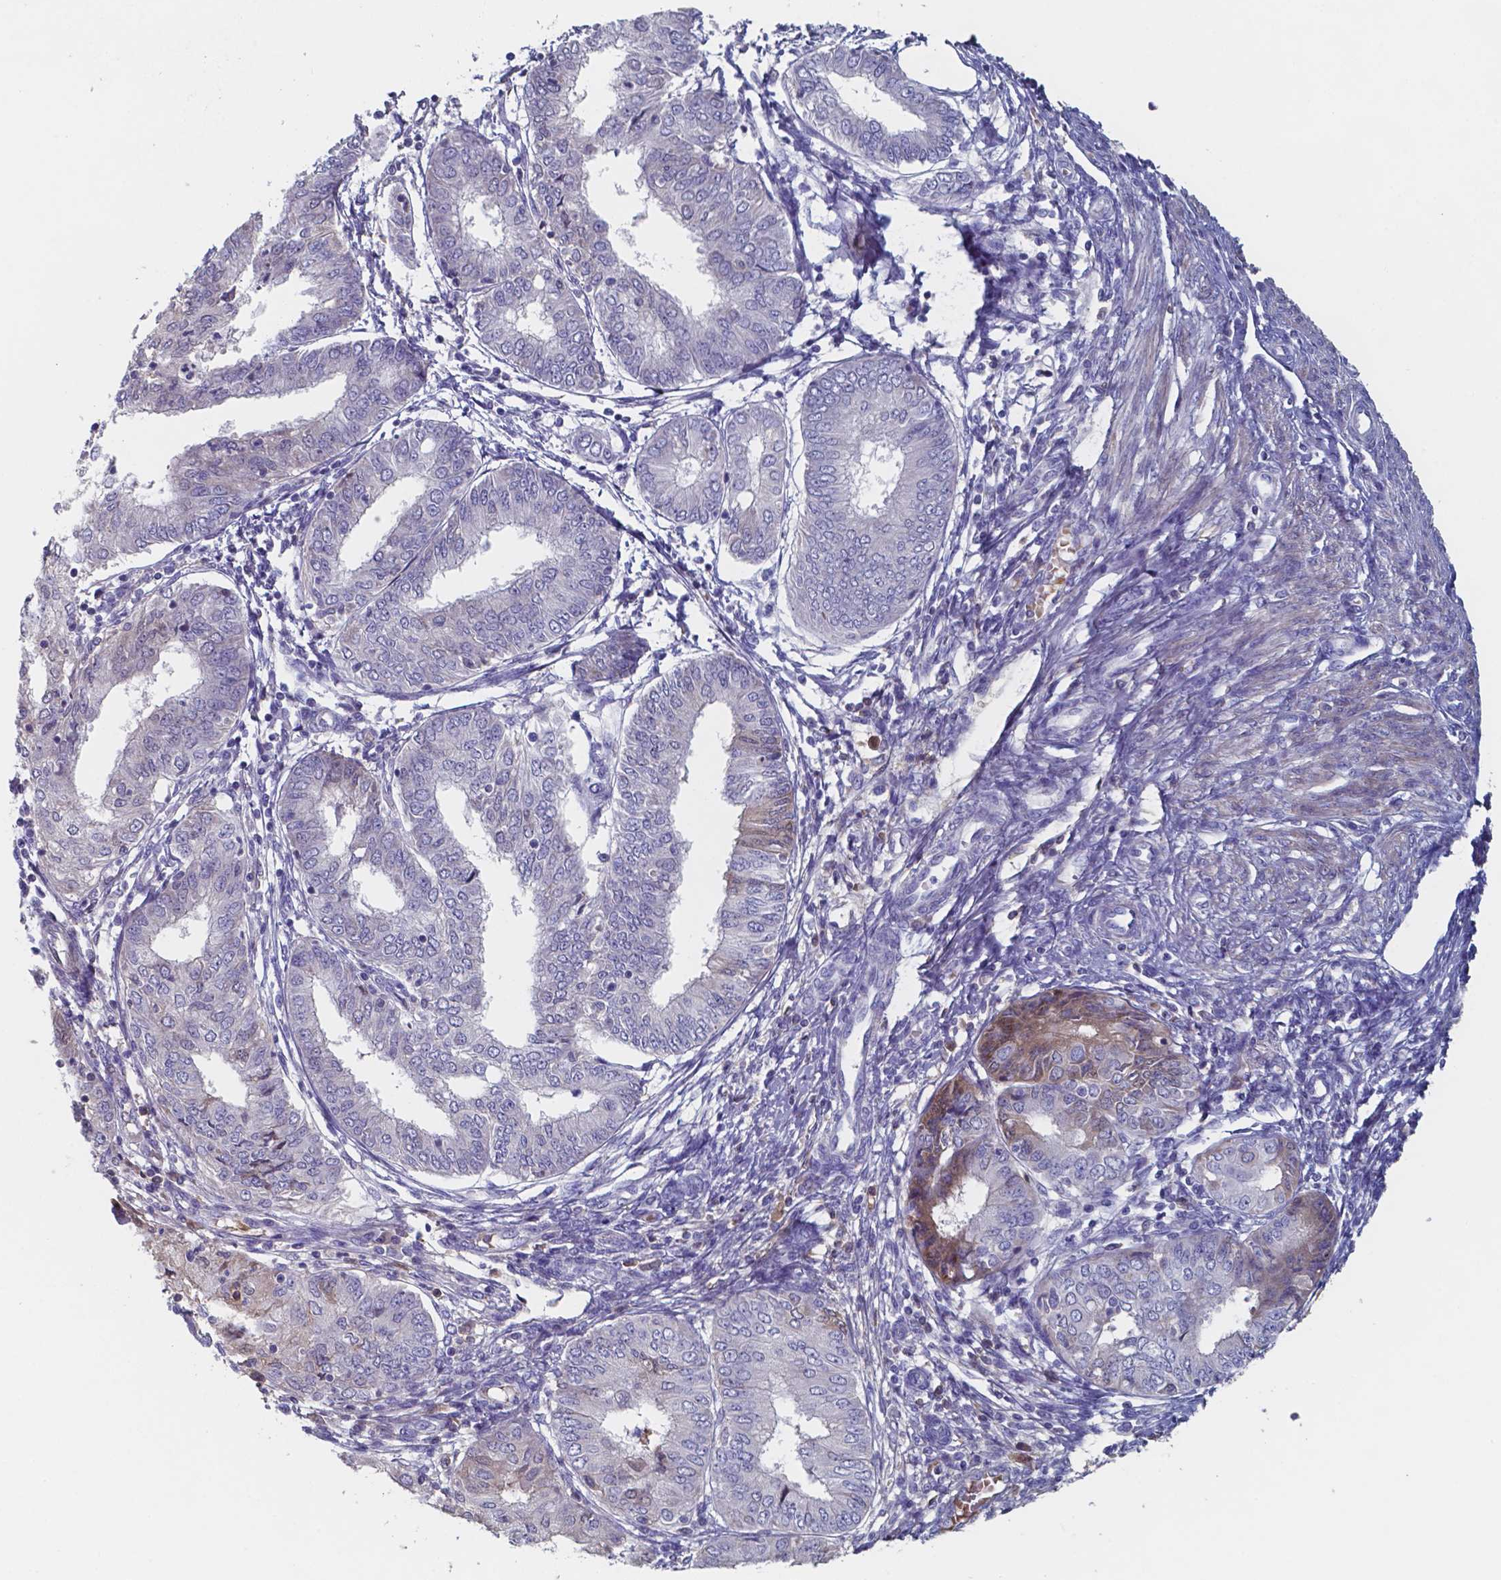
{"staining": {"intensity": "weak", "quantity": "<25%", "location": "cytoplasmic/membranous"}, "tissue": "endometrial cancer", "cell_type": "Tumor cells", "image_type": "cancer", "snomed": [{"axis": "morphology", "description": "Adenocarcinoma, NOS"}, {"axis": "topography", "description": "Endometrium"}], "caption": "Immunohistochemistry micrograph of human adenocarcinoma (endometrial) stained for a protein (brown), which reveals no positivity in tumor cells. (Stains: DAB immunohistochemistry (IHC) with hematoxylin counter stain, Microscopy: brightfield microscopy at high magnification).", "gene": "BTBD17", "patient": {"sex": "female", "age": 68}}